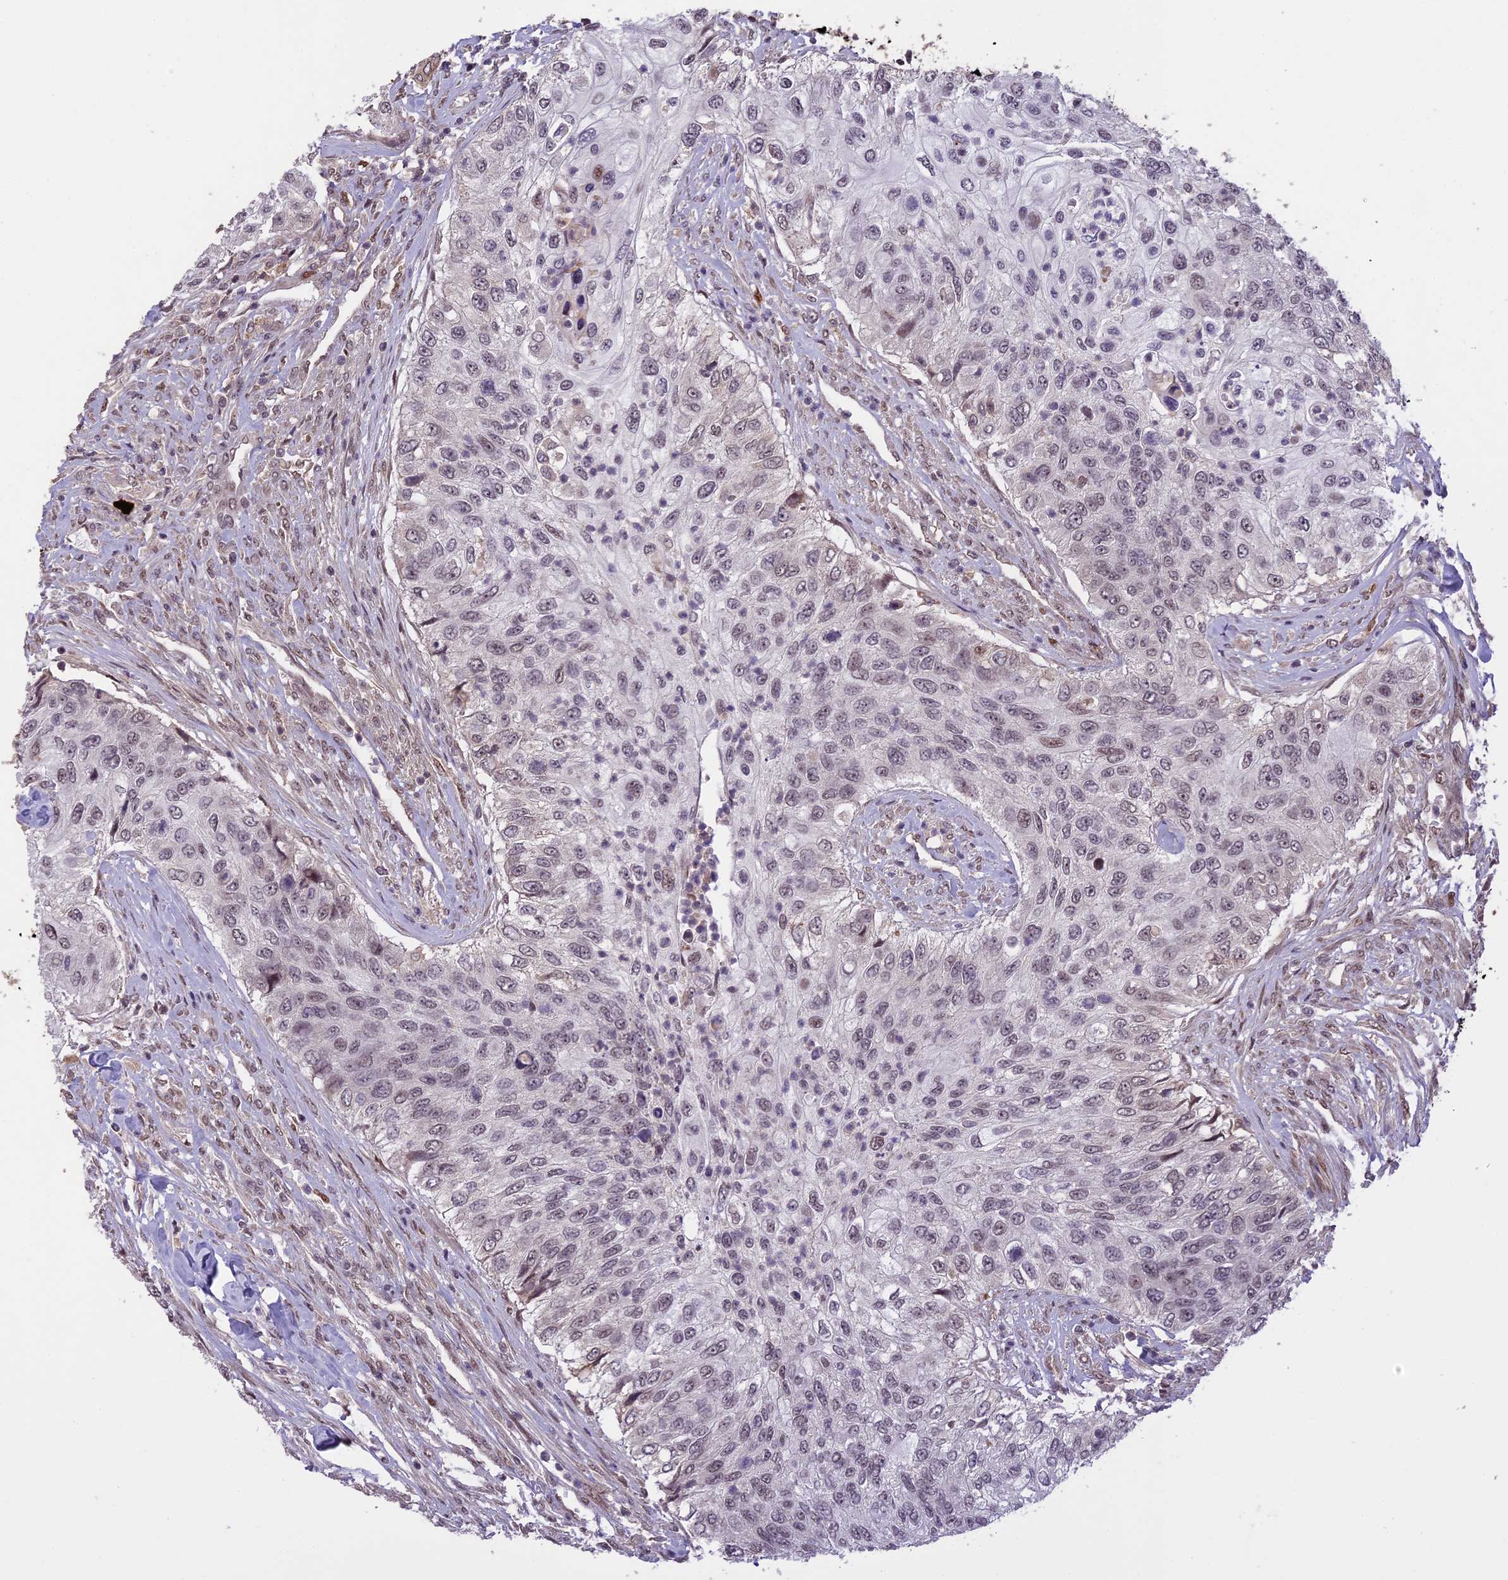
{"staining": {"intensity": "negative", "quantity": "none", "location": "none"}, "tissue": "urothelial cancer", "cell_type": "Tumor cells", "image_type": "cancer", "snomed": [{"axis": "morphology", "description": "Urothelial carcinoma, High grade"}, {"axis": "topography", "description": "Urinary bladder"}], "caption": "This is an immunohistochemistry image of urothelial cancer. There is no expression in tumor cells.", "gene": "PRELID2", "patient": {"sex": "female", "age": 60}}